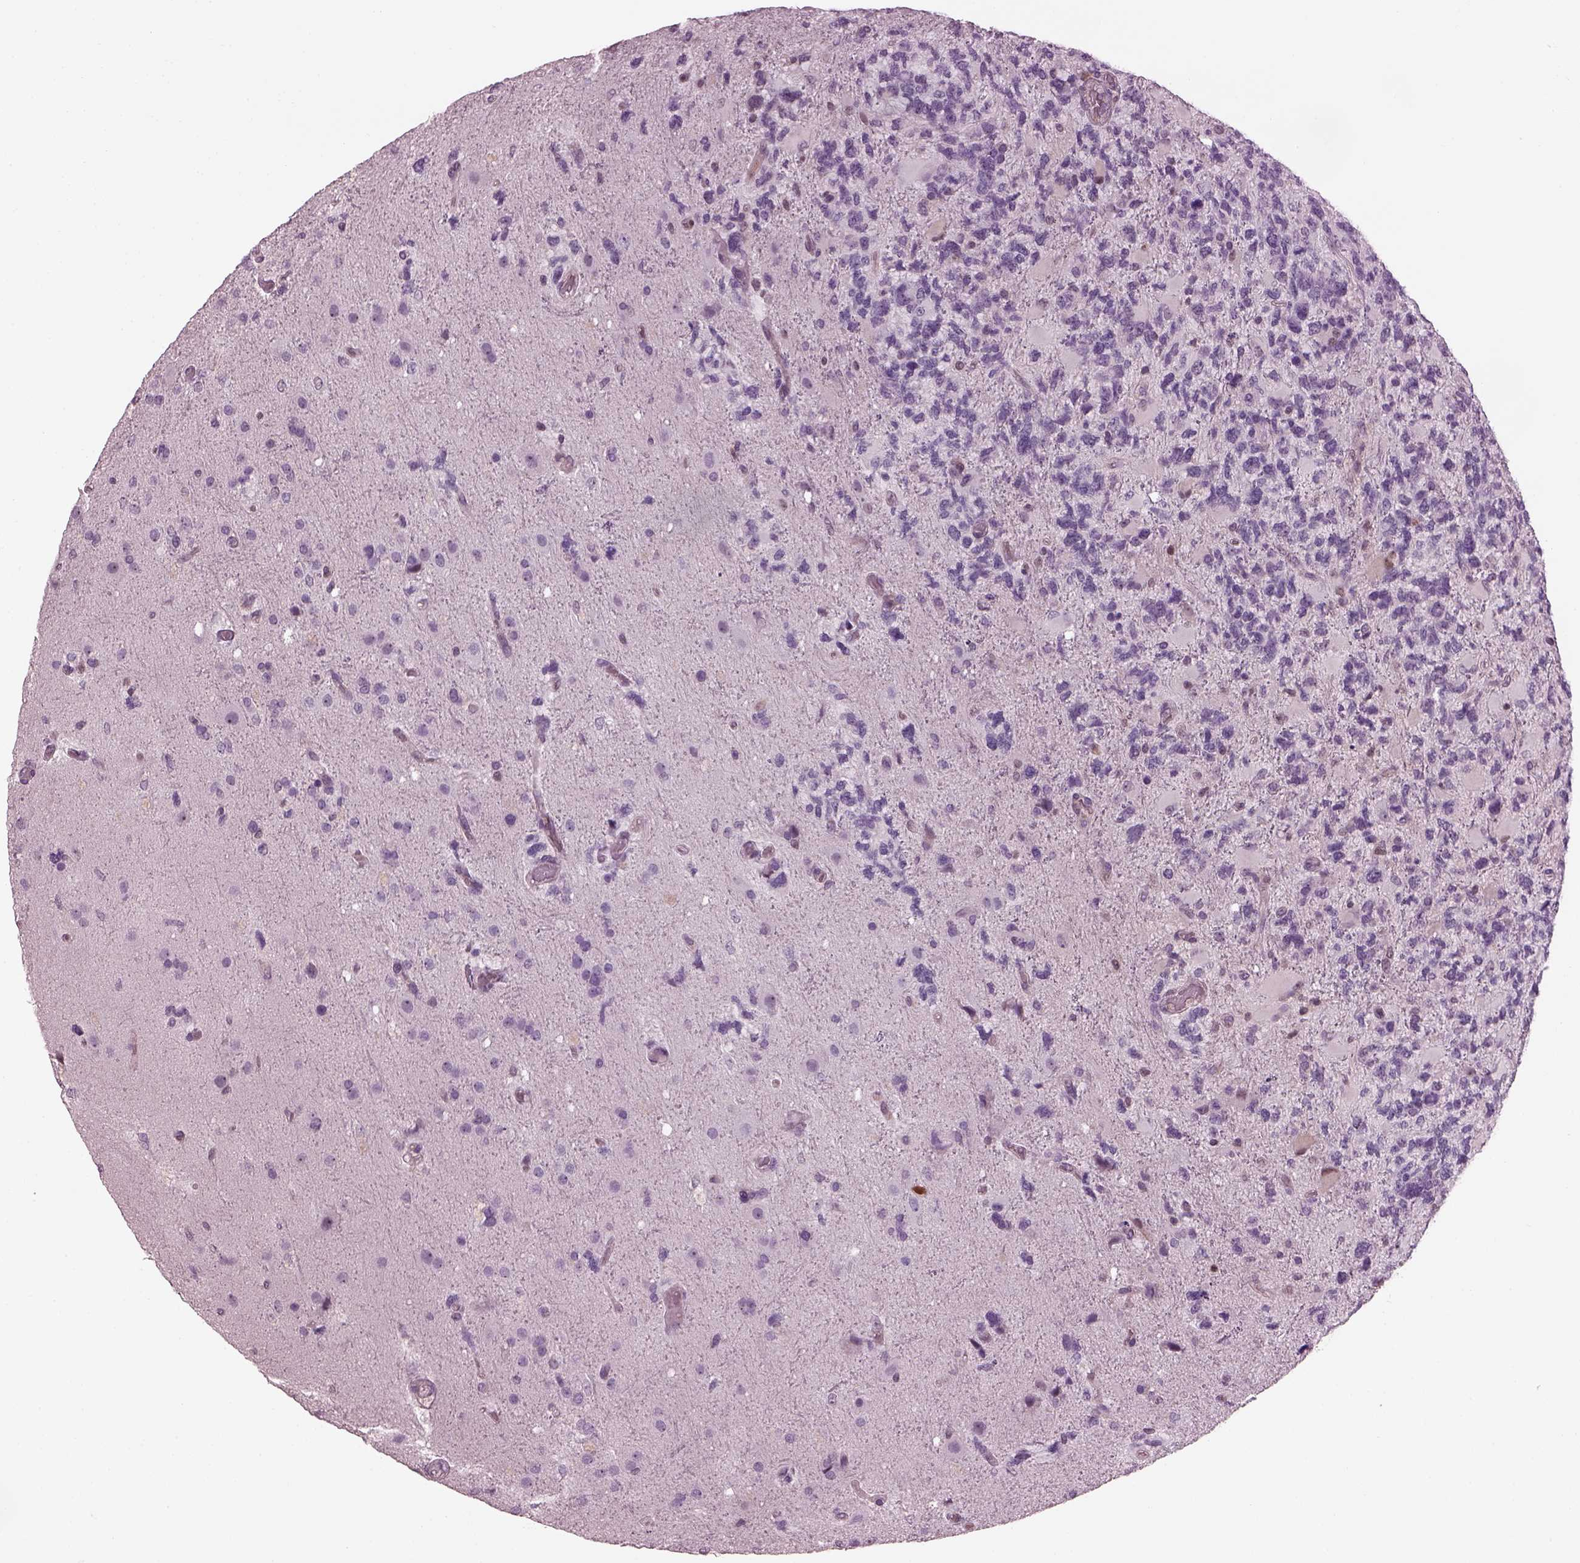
{"staining": {"intensity": "negative", "quantity": "none", "location": "none"}, "tissue": "glioma", "cell_type": "Tumor cells", "image_type": "cancer", "snomed": [{"axis": "morphology", "description": "Glioma, malignant, High grade"}, {"axis": "topography", "description": "Brain"}], "caption": "High-grade glioma (malignant) was stained to show a protein in brown. There is no significant expression in tumor cells. (Brightfield microscopy of DAB immunohistochemistry at high magnification).", "gene": "BFSP1", "patient": {"sex": "female", "age": 71}}